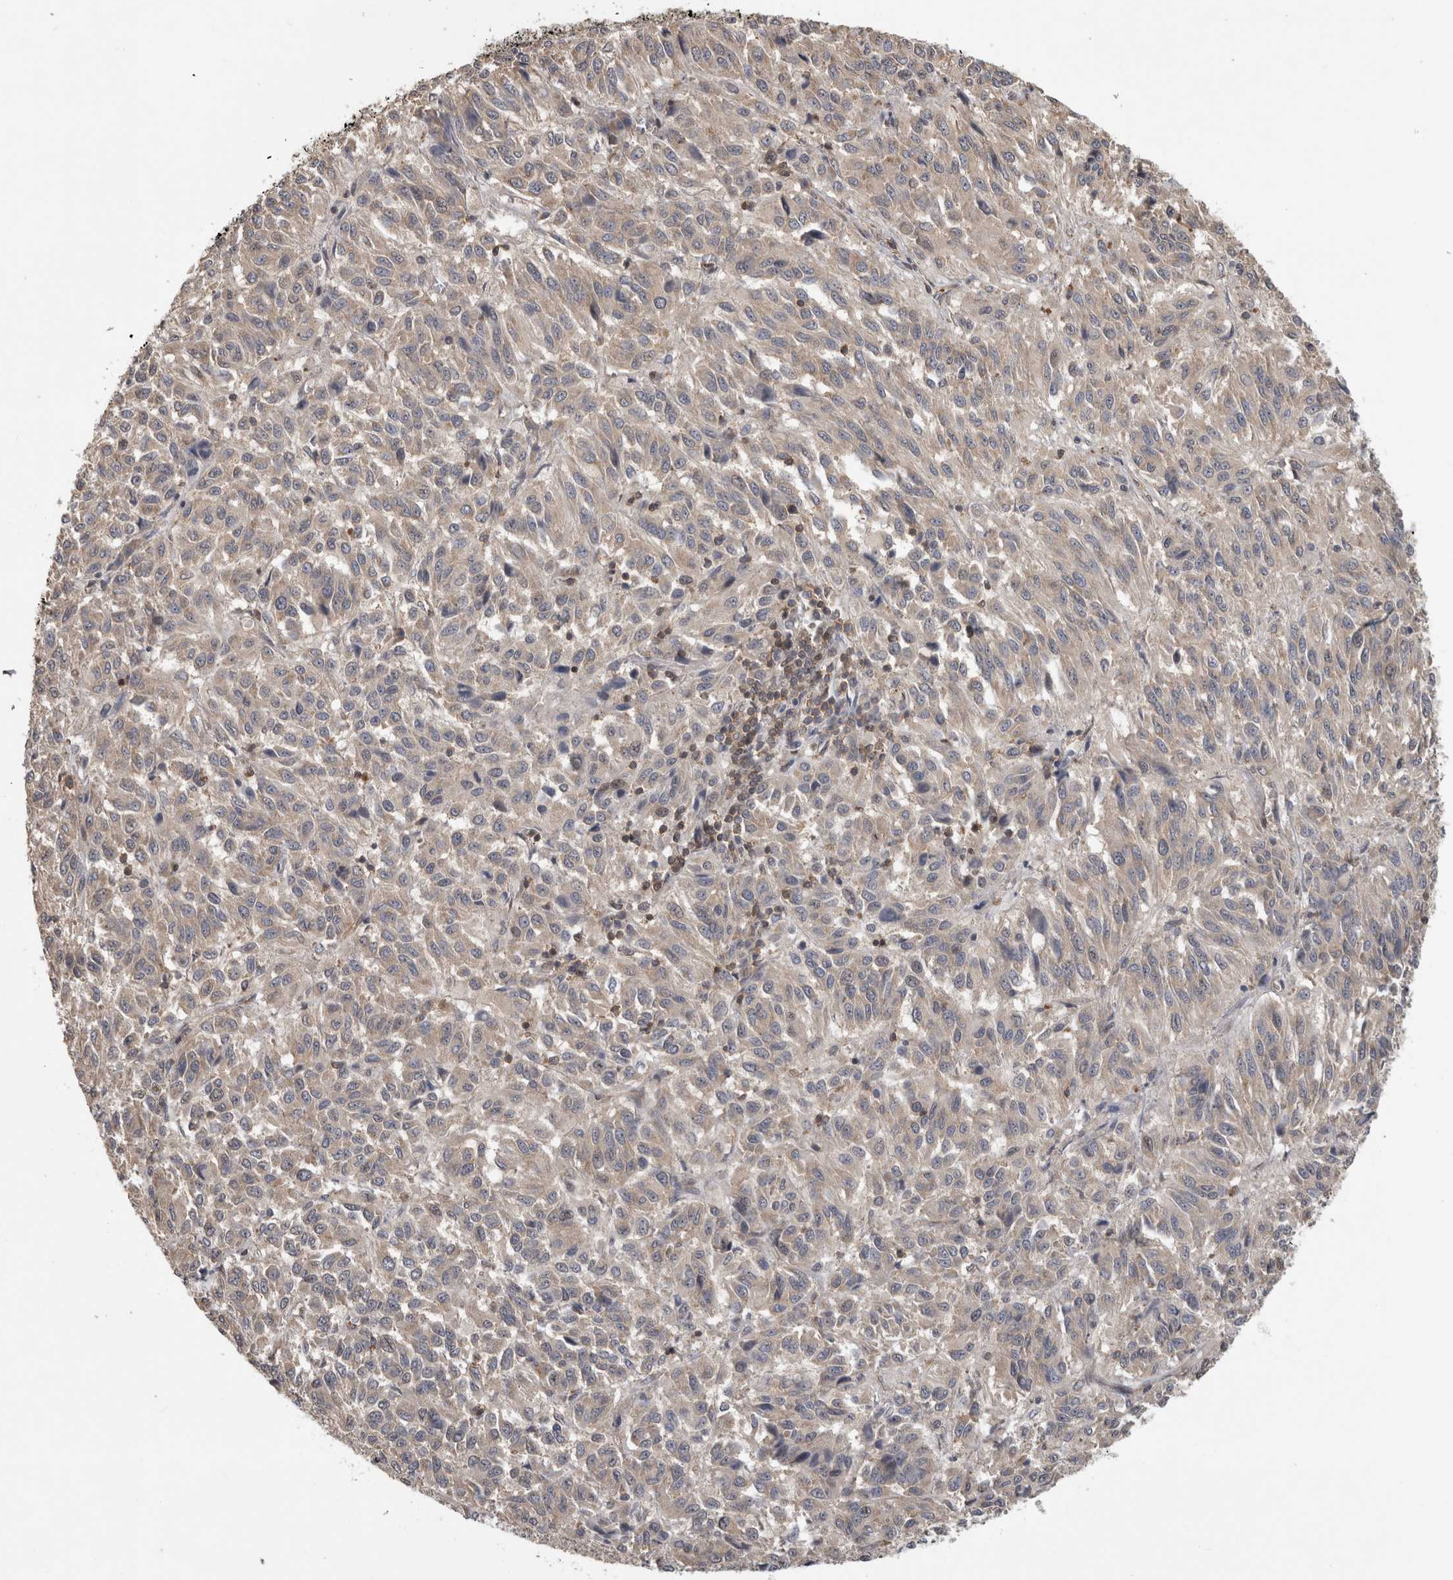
{"staining": {"intensity": "weak", "quantity": "<25%", "location": "cytoplasmic/membranous"}, "tissue": "melanoma", "cell_type": "Tumor cells", "image_type": "cancer", "snomed": [{"axis": "morphology", "description": "Malignant melanoma, Metastatic site"}, {"axis": "topography", "description": "Lung"}], "caption": "High power microscopy photomicrograph of an IHC micrograph of melanoma, revealing no significant staining in tumor cells.", "gene": "ATXN2", "patient": {"sex": "male", "age": 64}}